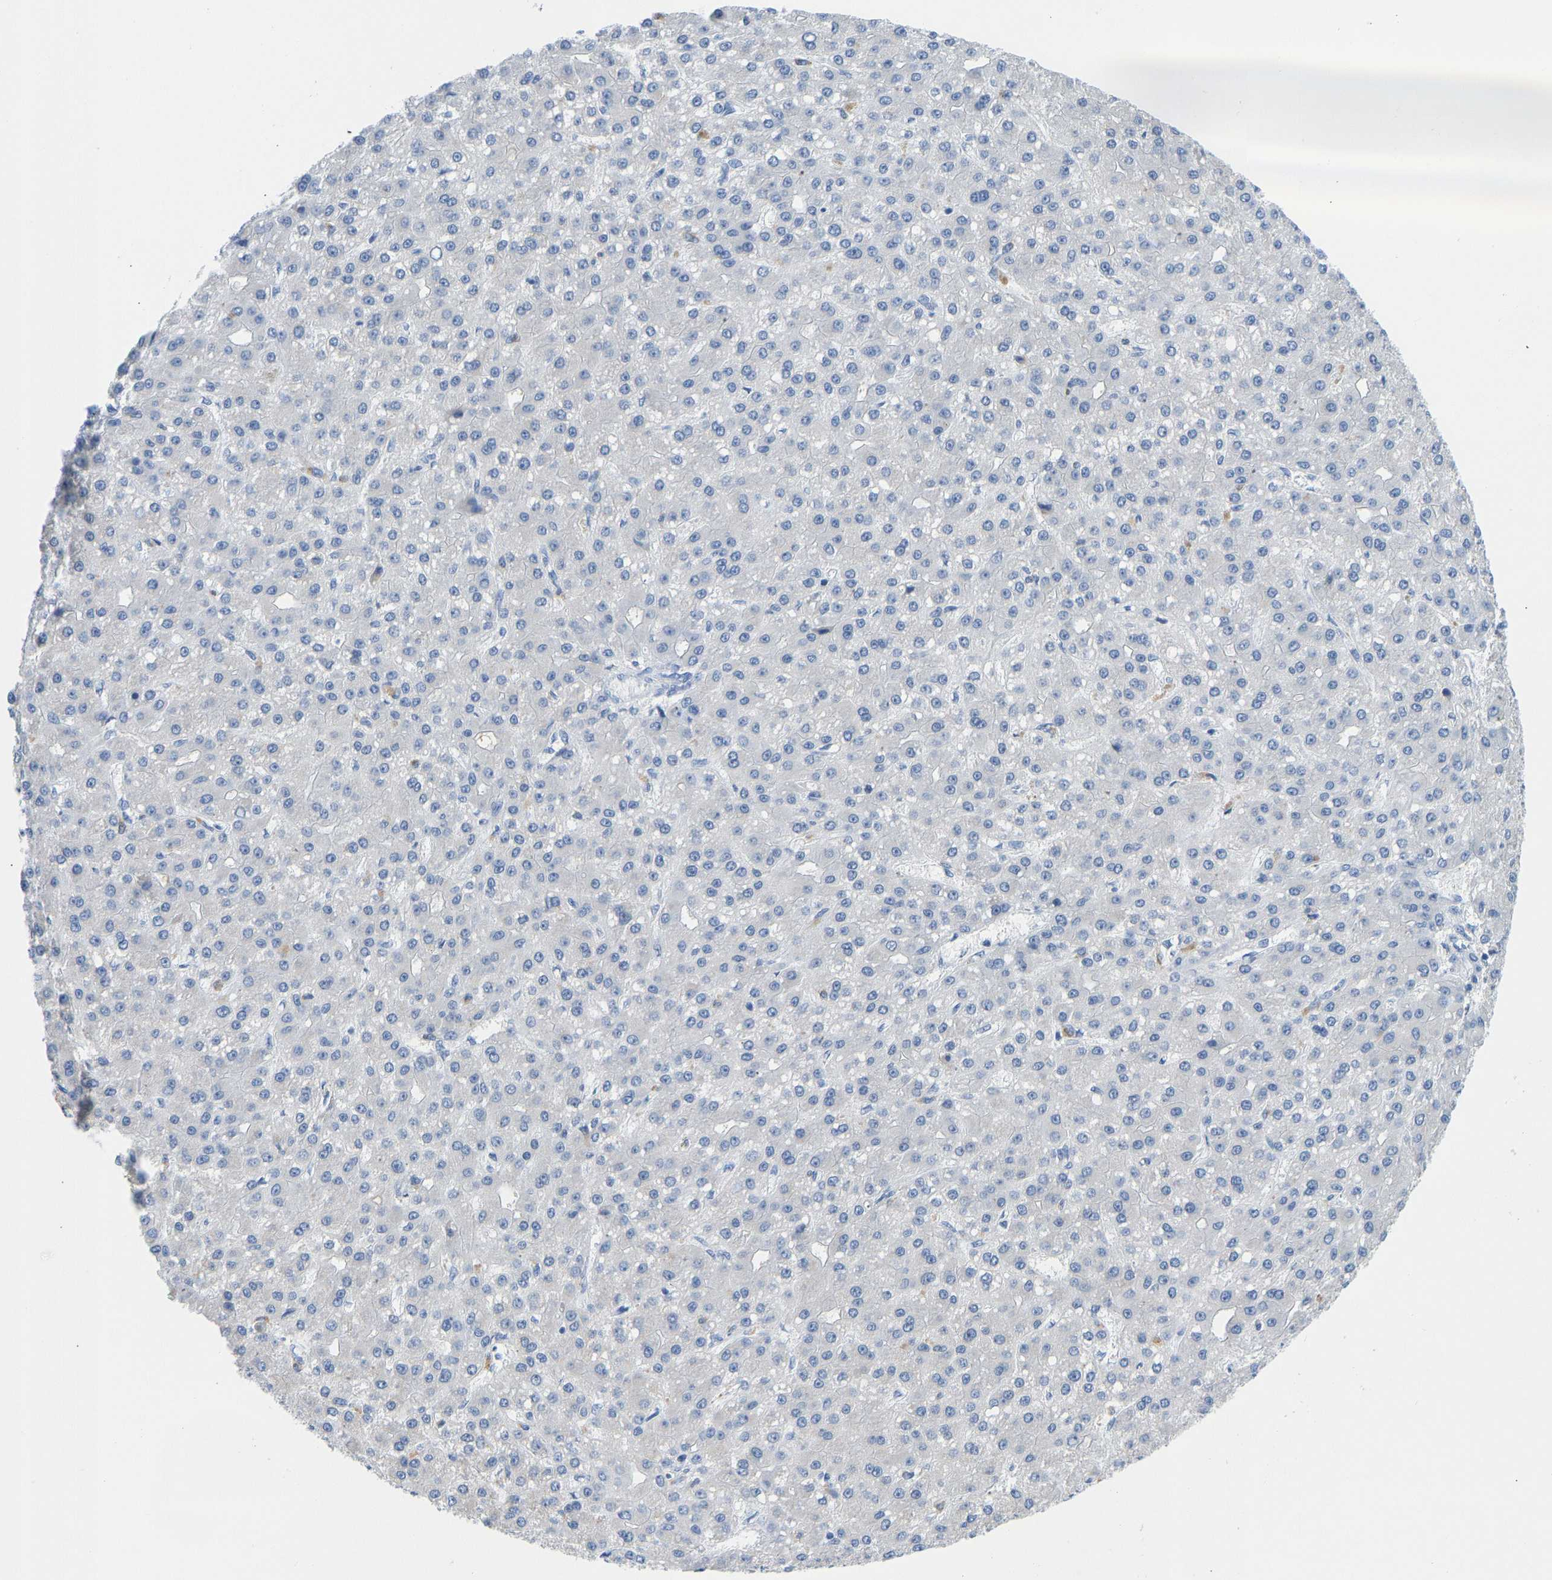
{"staining": {"intensity": "negative", "quantity": "none", "location": "none"}, "tissue": "liver cancer", "cell_type": "Tumor cells", "image_type": "cancer", "snomed": [{"axis": "morphology", "description": "Carcinoma, Hepatocellular, NOS"}, {"axis": "topography", "description": "Liver"}], "caption": "Immunohistochemistry image of neoplastic tissue: hepatocellular carcinoma (liver) stained with DAB (3,3'-diaminobenzidine) demonstrates no significant protein staining in tumor cells.", "gene": "TXNDC2", "patient": {"sex": "male", "age": 67}}